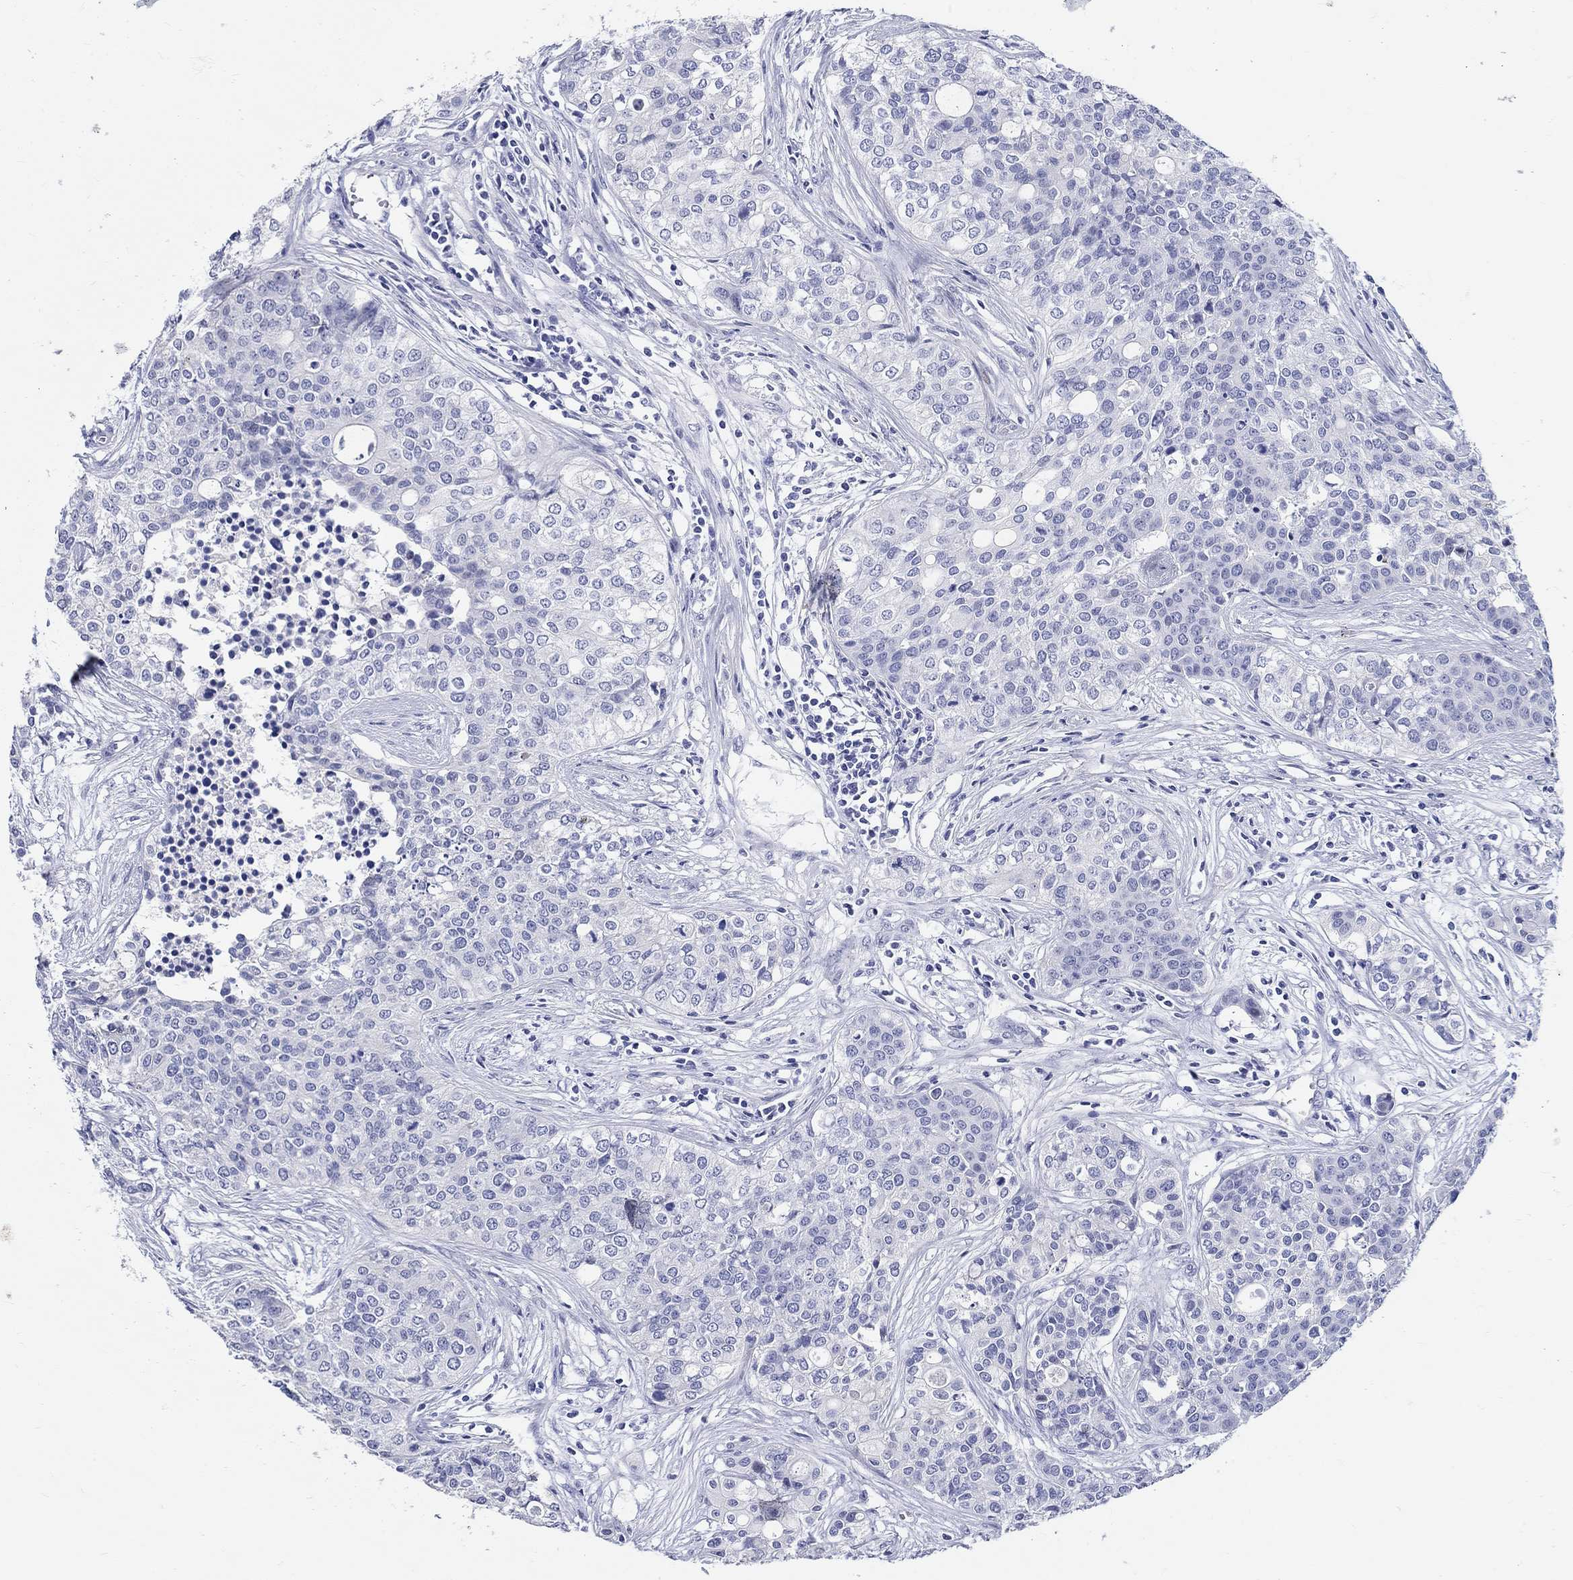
{"staining": {"intensity": "negative", "quantity": "none", "location": "none"}, "tissue": "carcinoid", "cell_type": "Tumor cells", "image_type": "cancer", "snomed": [{"axis": "morphology", "description": "Carcinoid, malignant, NOS"}, {"axis": "topography", "description": "Colon"}], "caption": "This is a micrograph of immunohistochemistry staining of carcinoid, which shows no expression in tumor cells. The staining was performed using DAB (3,3'-diaminobenzidine) to visualize the protein expression in brown, while the nuclei were stained in blue with hematoxylin (Magnification: 20x).", "gene": "CRYGS", "patient": {"sex": "male", "age": 81}}